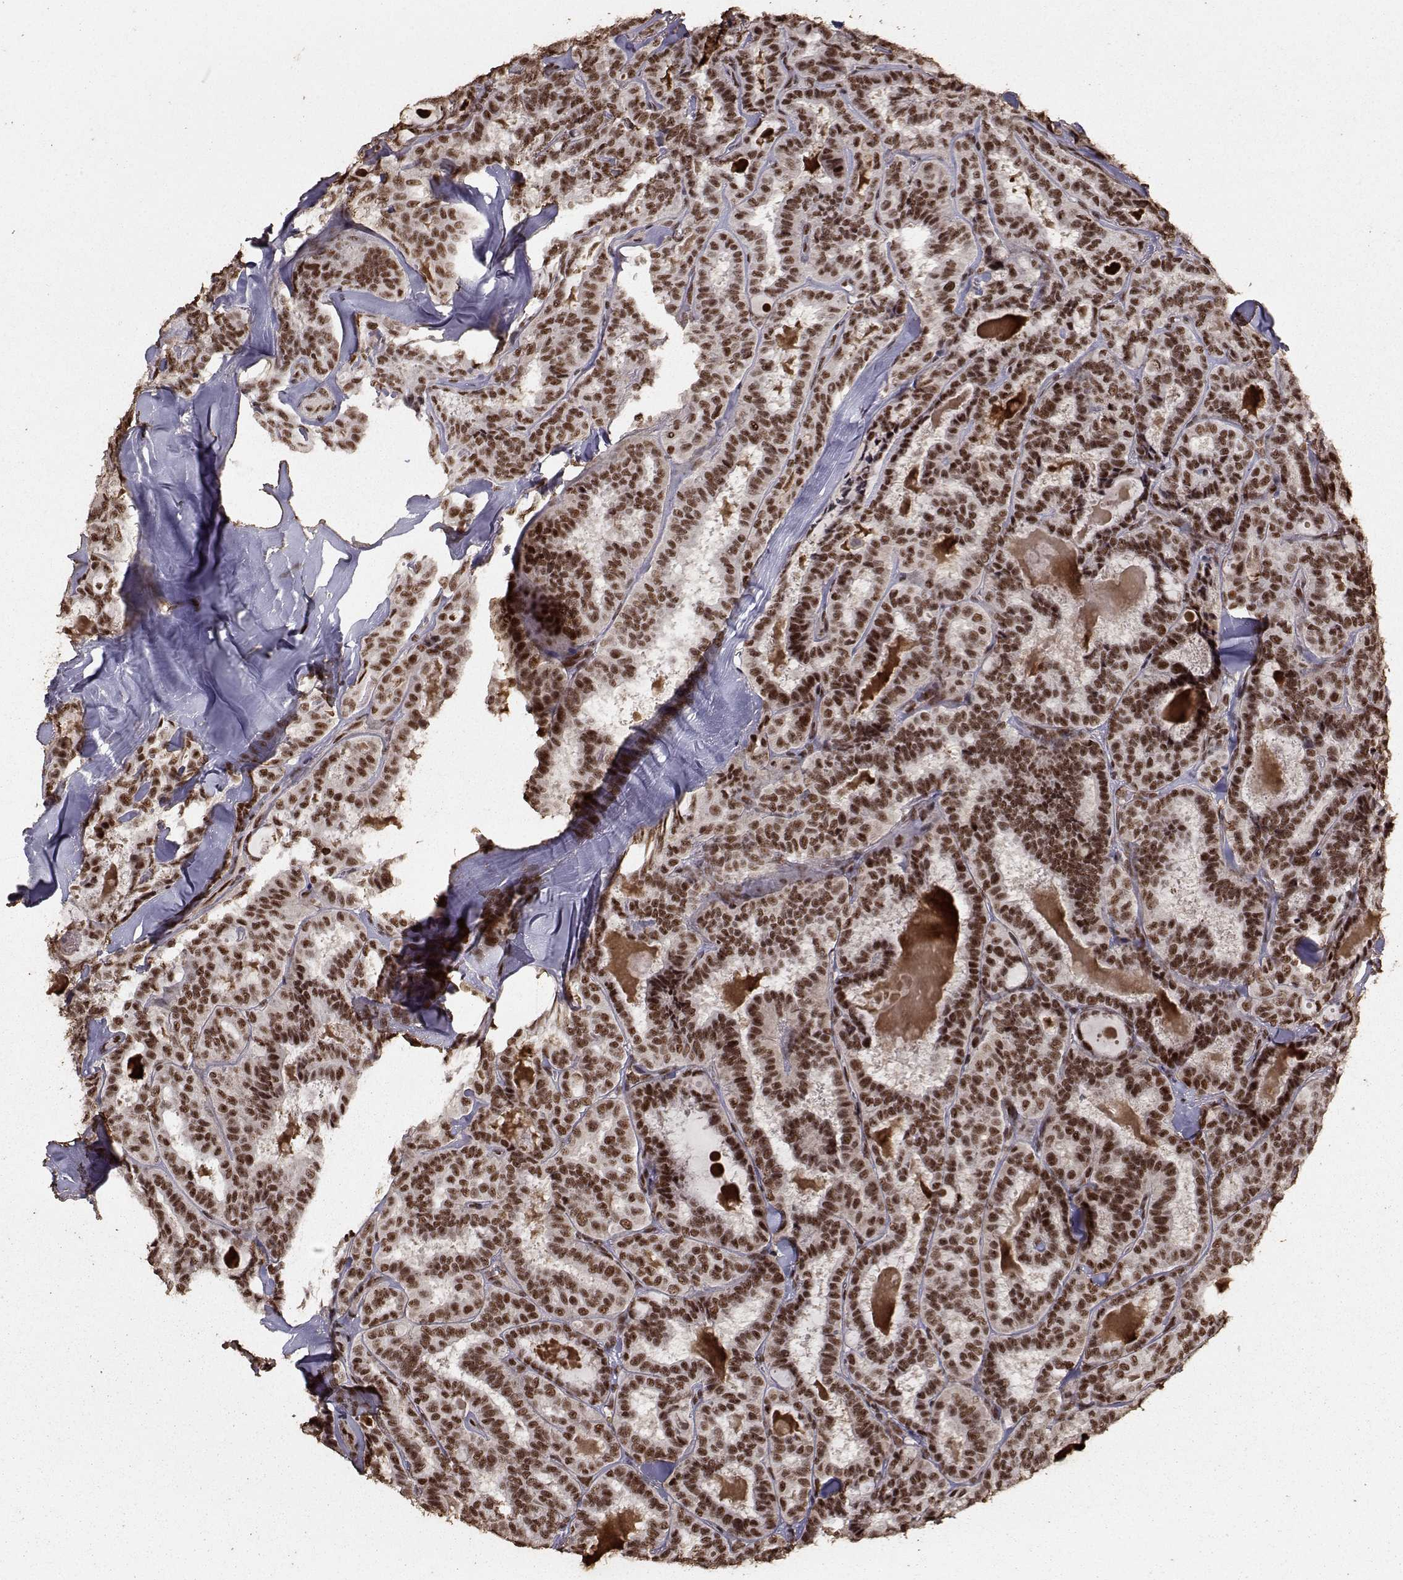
{"staining": {"intensity": "strong", "quantity": ">75%", "location": "nuclear"}, "tissue": "thyroid cancer", "cell_type": "Tumor cells", "image_type": "cancer", "snomed": [{"axis": "morphology", "description": "Papillary adenocarcinoma, NOS"}, {"axis": "topography", "description": "Thyroid gland"}], "caption": "DAB (3,3'-diaminobenzidine) immunohistochemical staining of papillary adenocarcinoma (thyroid) demonstrates strong nuclear protein positivity in approximately >75% of tumor cells.", "gene": "SF1", "patient": {"sex": "female", "age": 39}}